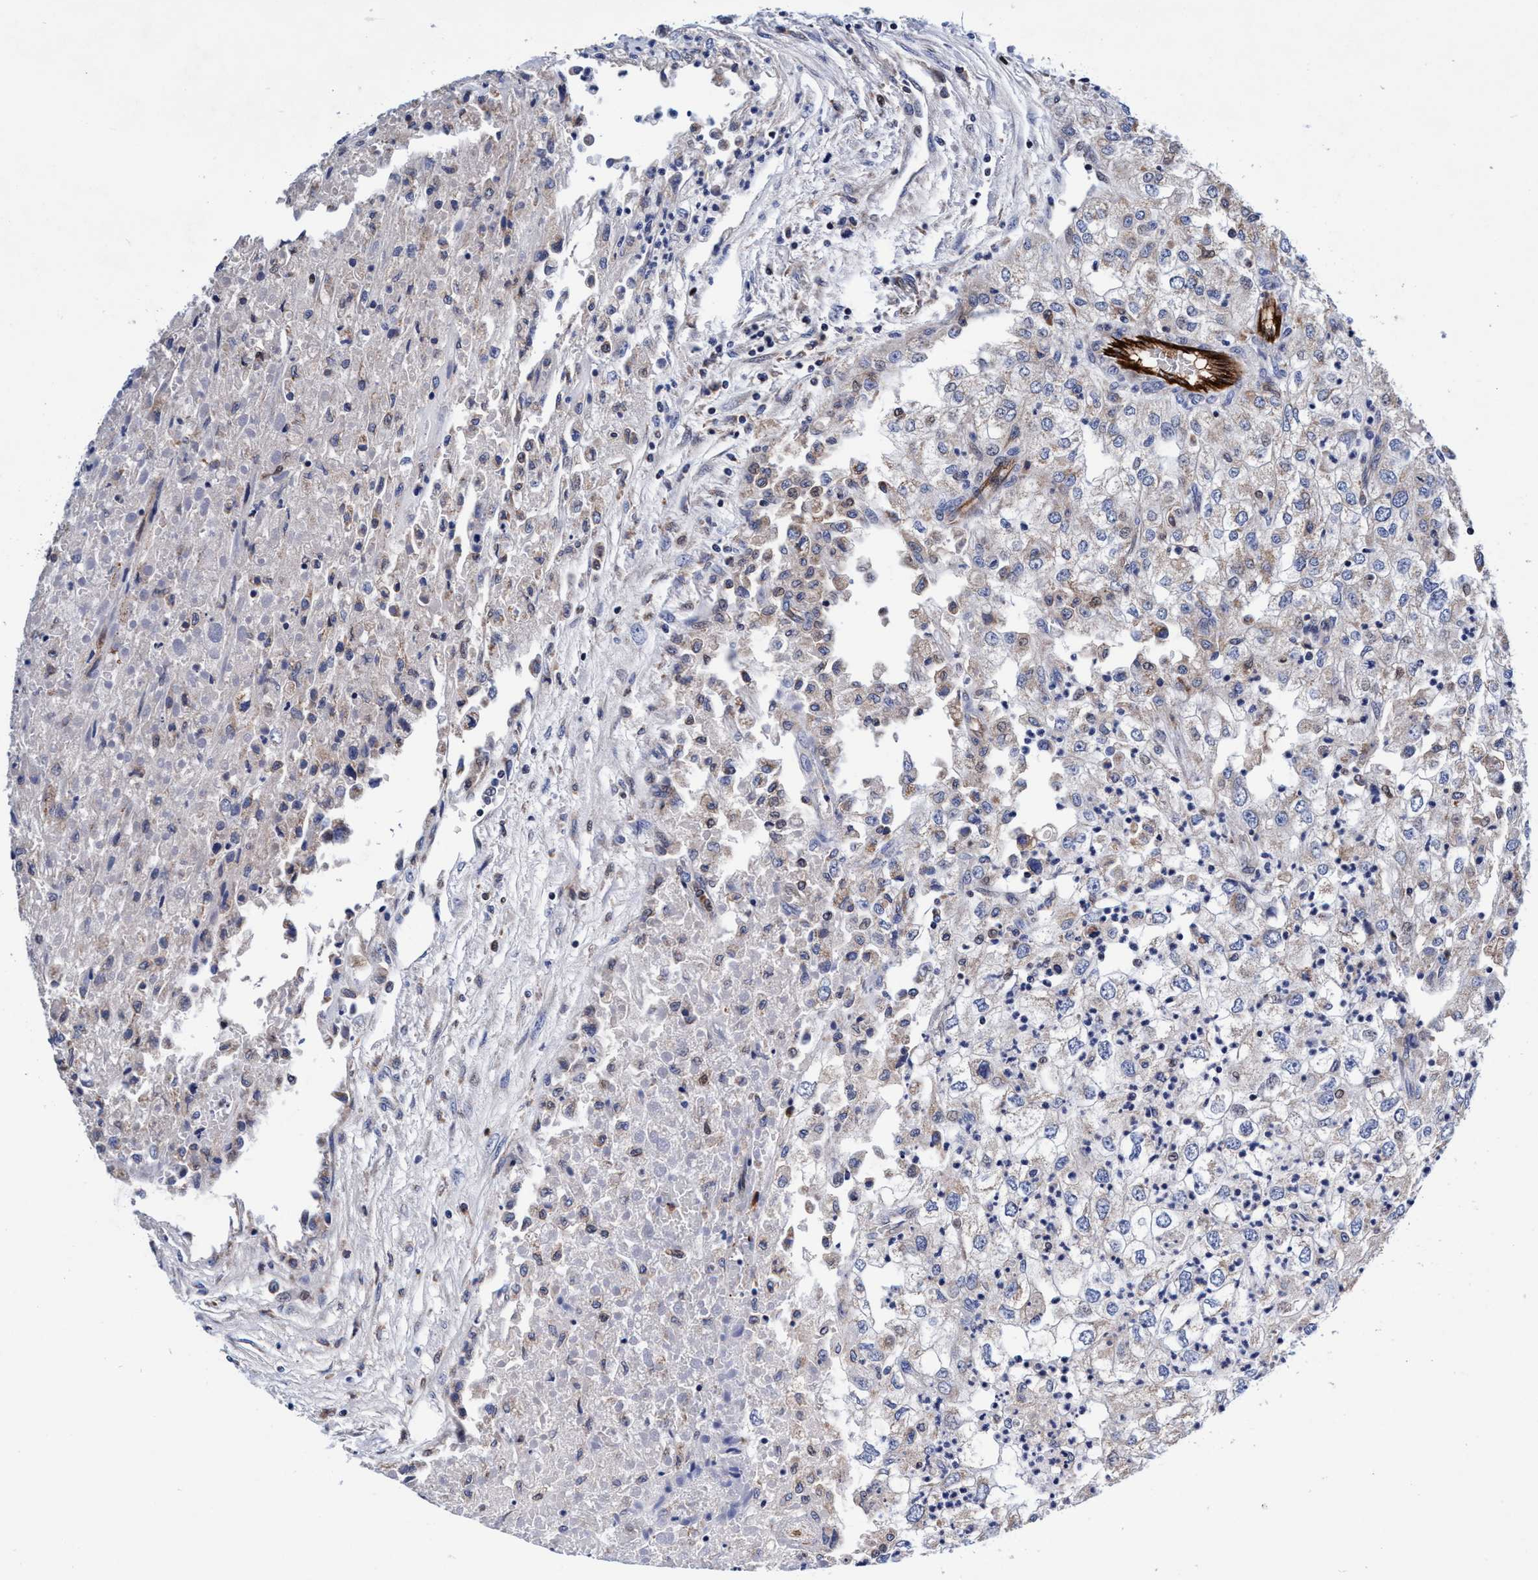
{"staining": {"intensity": "moderate", "quantity": "<25%", "location": "cytoplasmic/membranous"}, "tissue": "renal cancer", "cell_type": "Tumor cells", "image_type": "cancer", "snomed": [{"axis": "morphology", "description": "Adenocarcinoma, NOS"}, {"axis": "topography", "description": "Kidney"}], "caption": "IHC of human renal cancer (adenocarcinoma) shows low levels of moderate cytoplasmic/membranous staining in approximately <25% of tumor cells.", "gene": "UBALD2", "patient": {"sex": "female", "age": 54}}